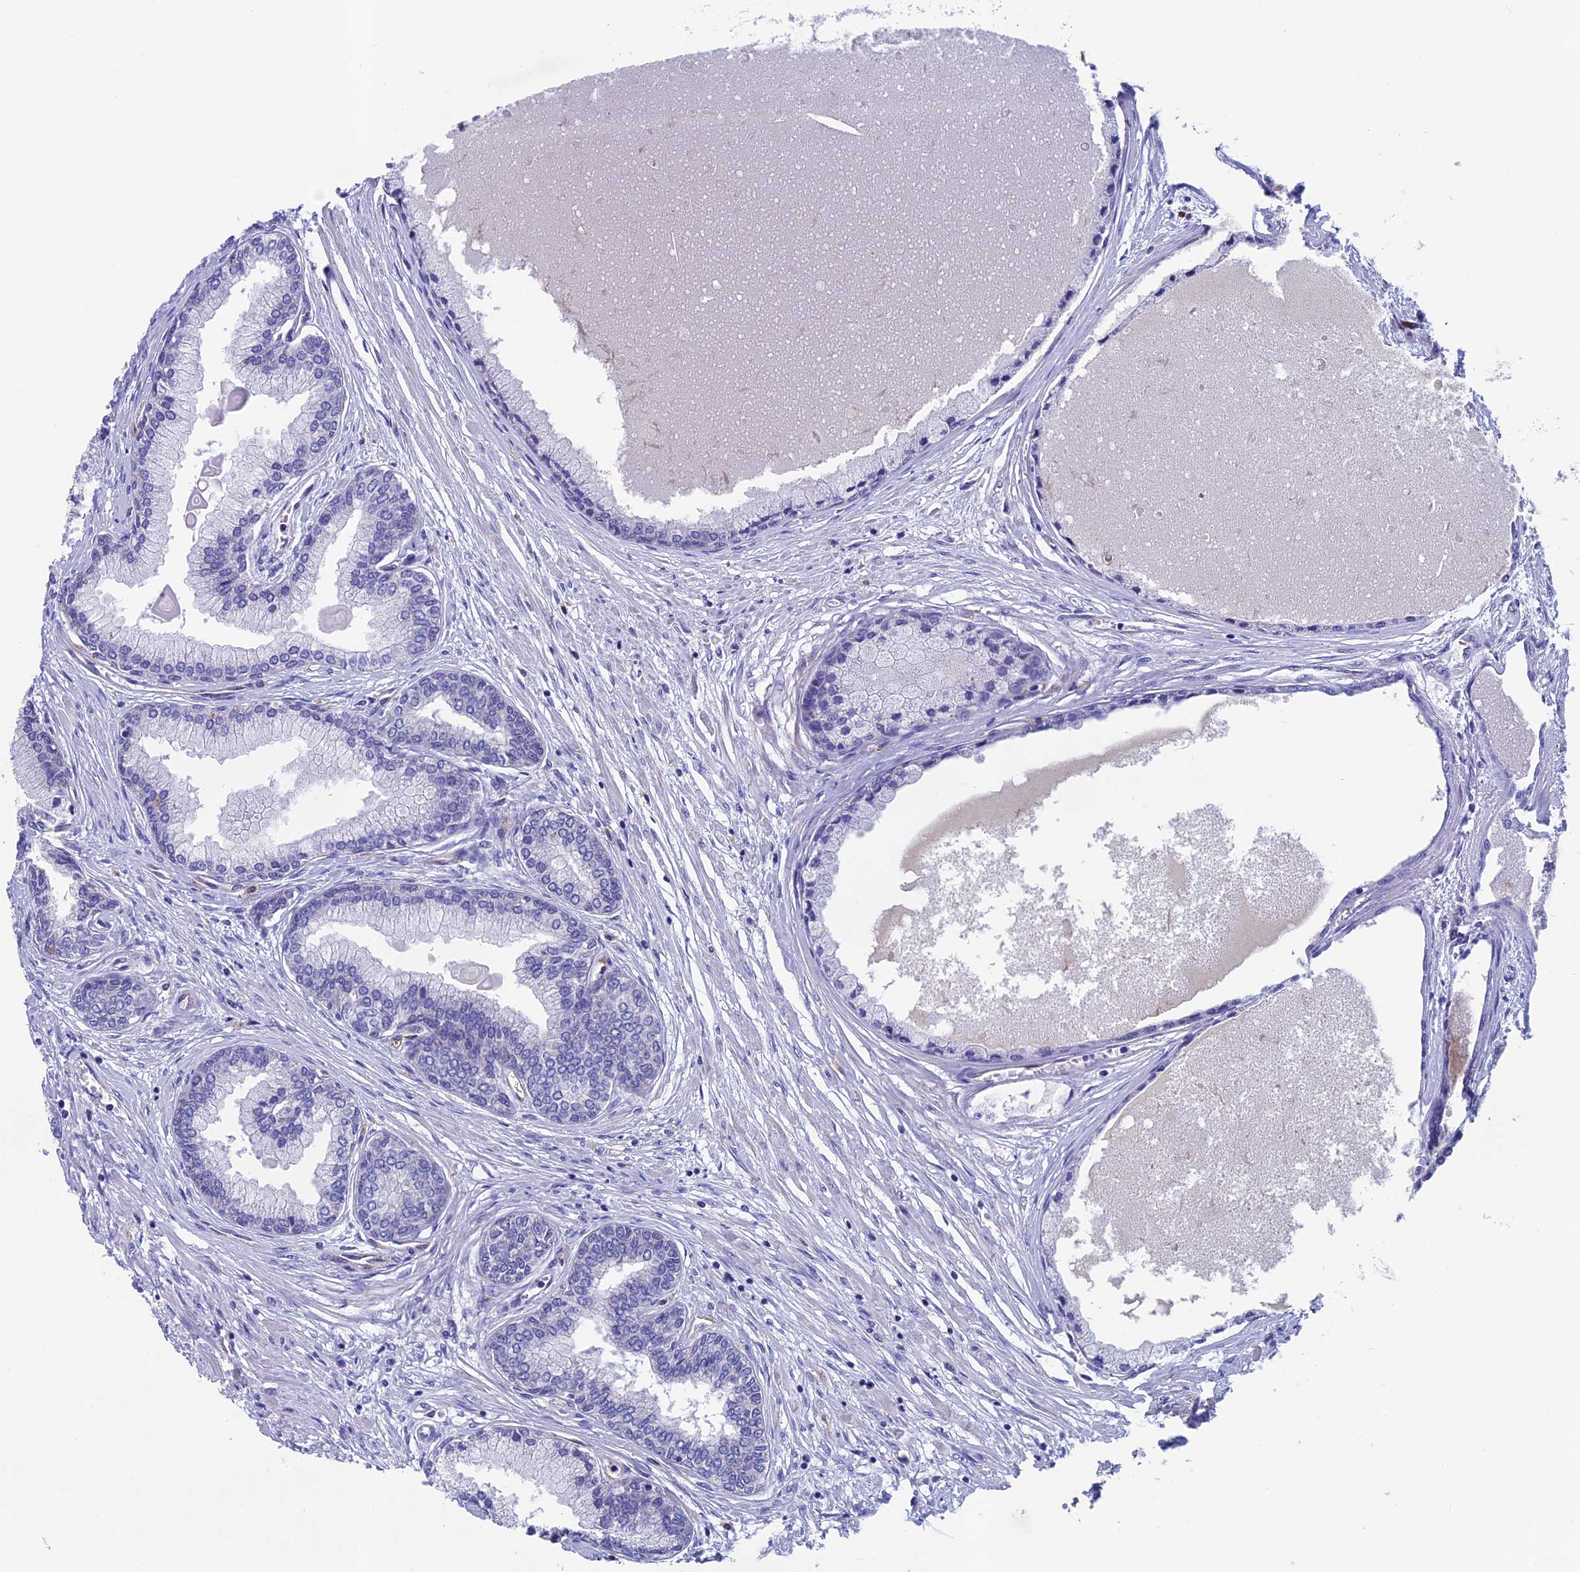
{"staining": {"intensity": "negative", "quantity": "none", "location": "none"}, "tissue": "prostate cancer", "cell_type": "Tumor cells", "image_type": "cancer", "snomed": [{"axis": "morphology", "description": "Adenocarcinoma, High grade"}, {"axis": "topography", "description": "Prostate"}], "caption": "Tumor cells are negative for brown protein staining in high-grade adenocarcinoma (prostate).", "gene": "INSYN1", "patient": {"sex": "male", "age": 74}}